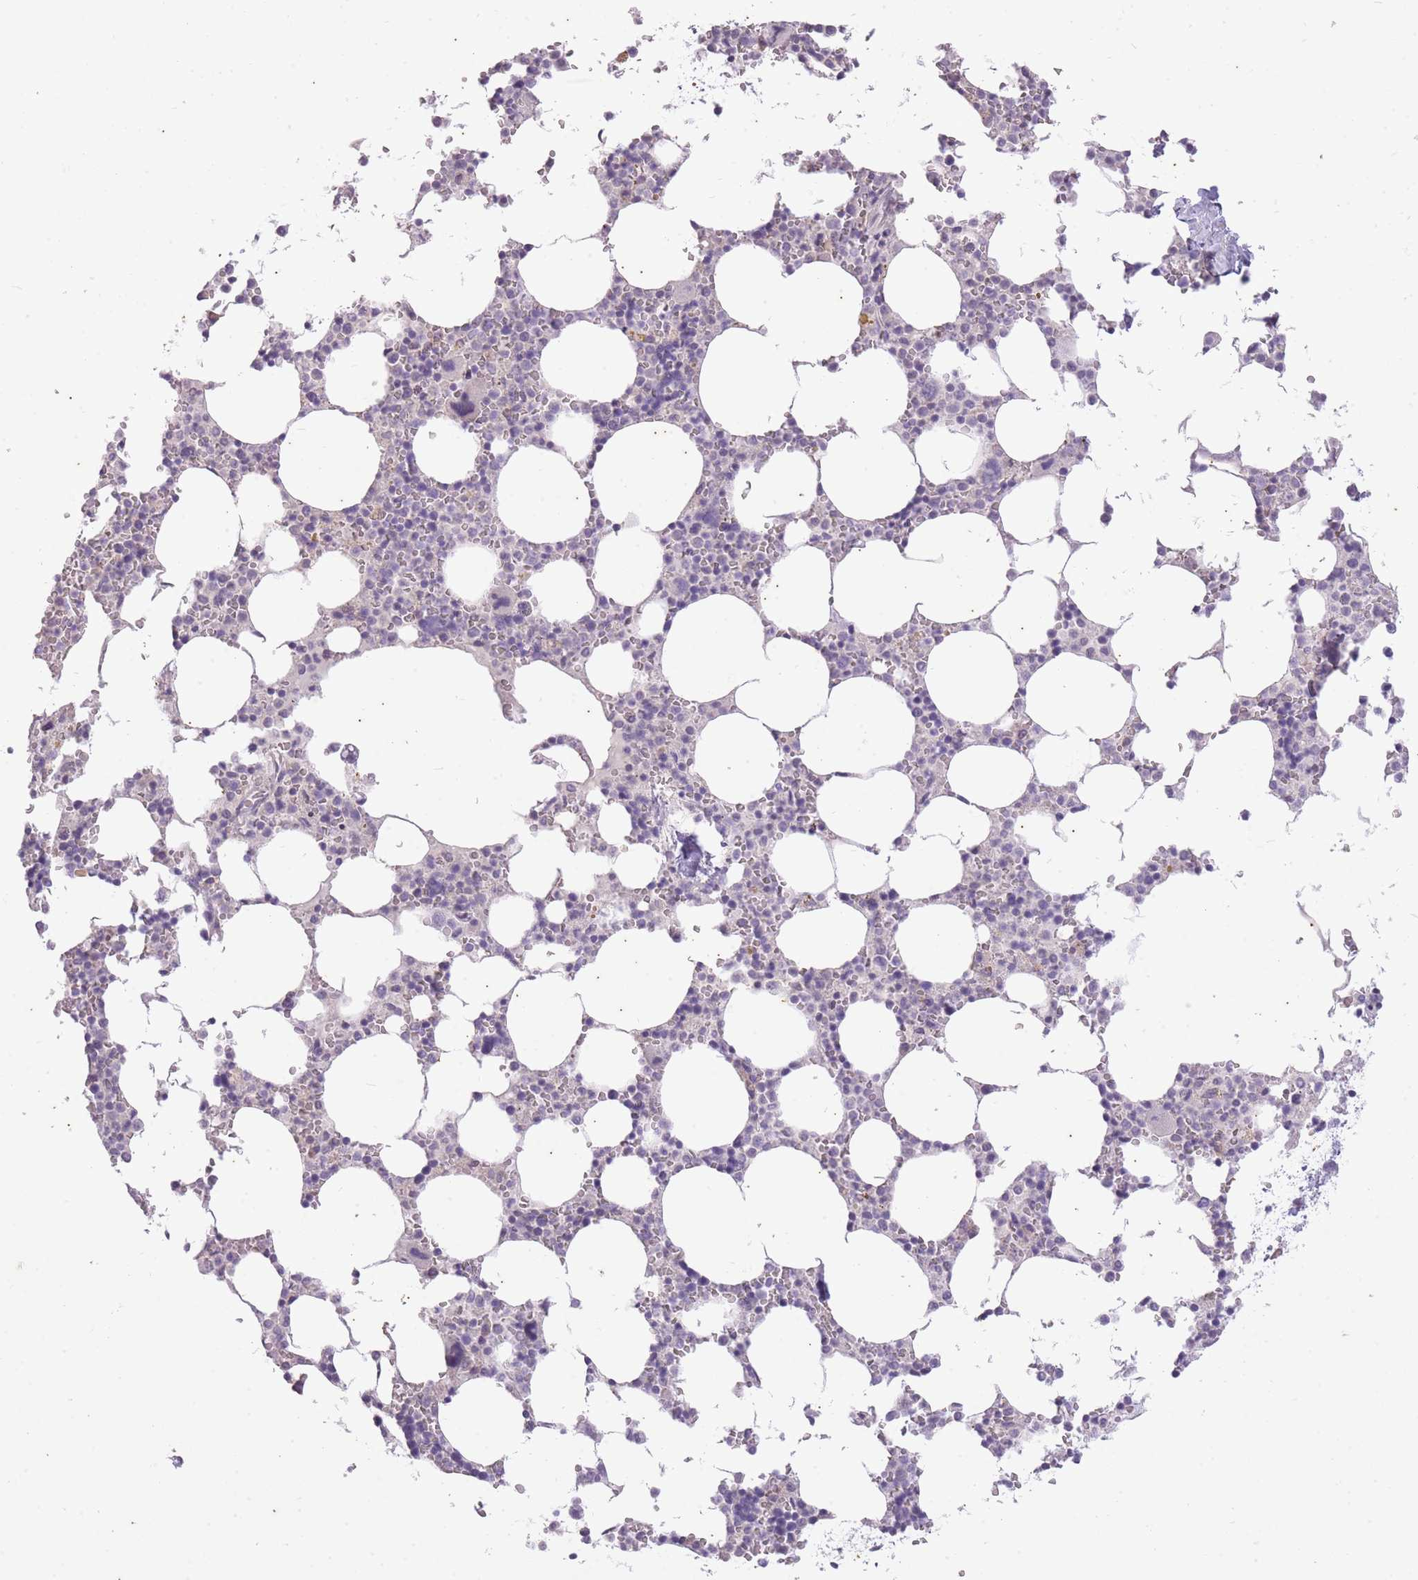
{"staining": {"intensity": "negative", "quantity": "none", "location": "none"}, "tissue": "bone marrow", "cell_type": "Hematopoietic cells", "image_type": "normal", "snomed": [{"axis": "morphology", "description": "Normal tissue, NOS"}, {"axis": "topography", "description": "Bone marrow"}], "caption": "Bone marrow stained for a protein using IHC displays no staining hematopoietic cells.", "gene": "CNTNAP3B", "patient": {"sex": "male", "age": 64}}